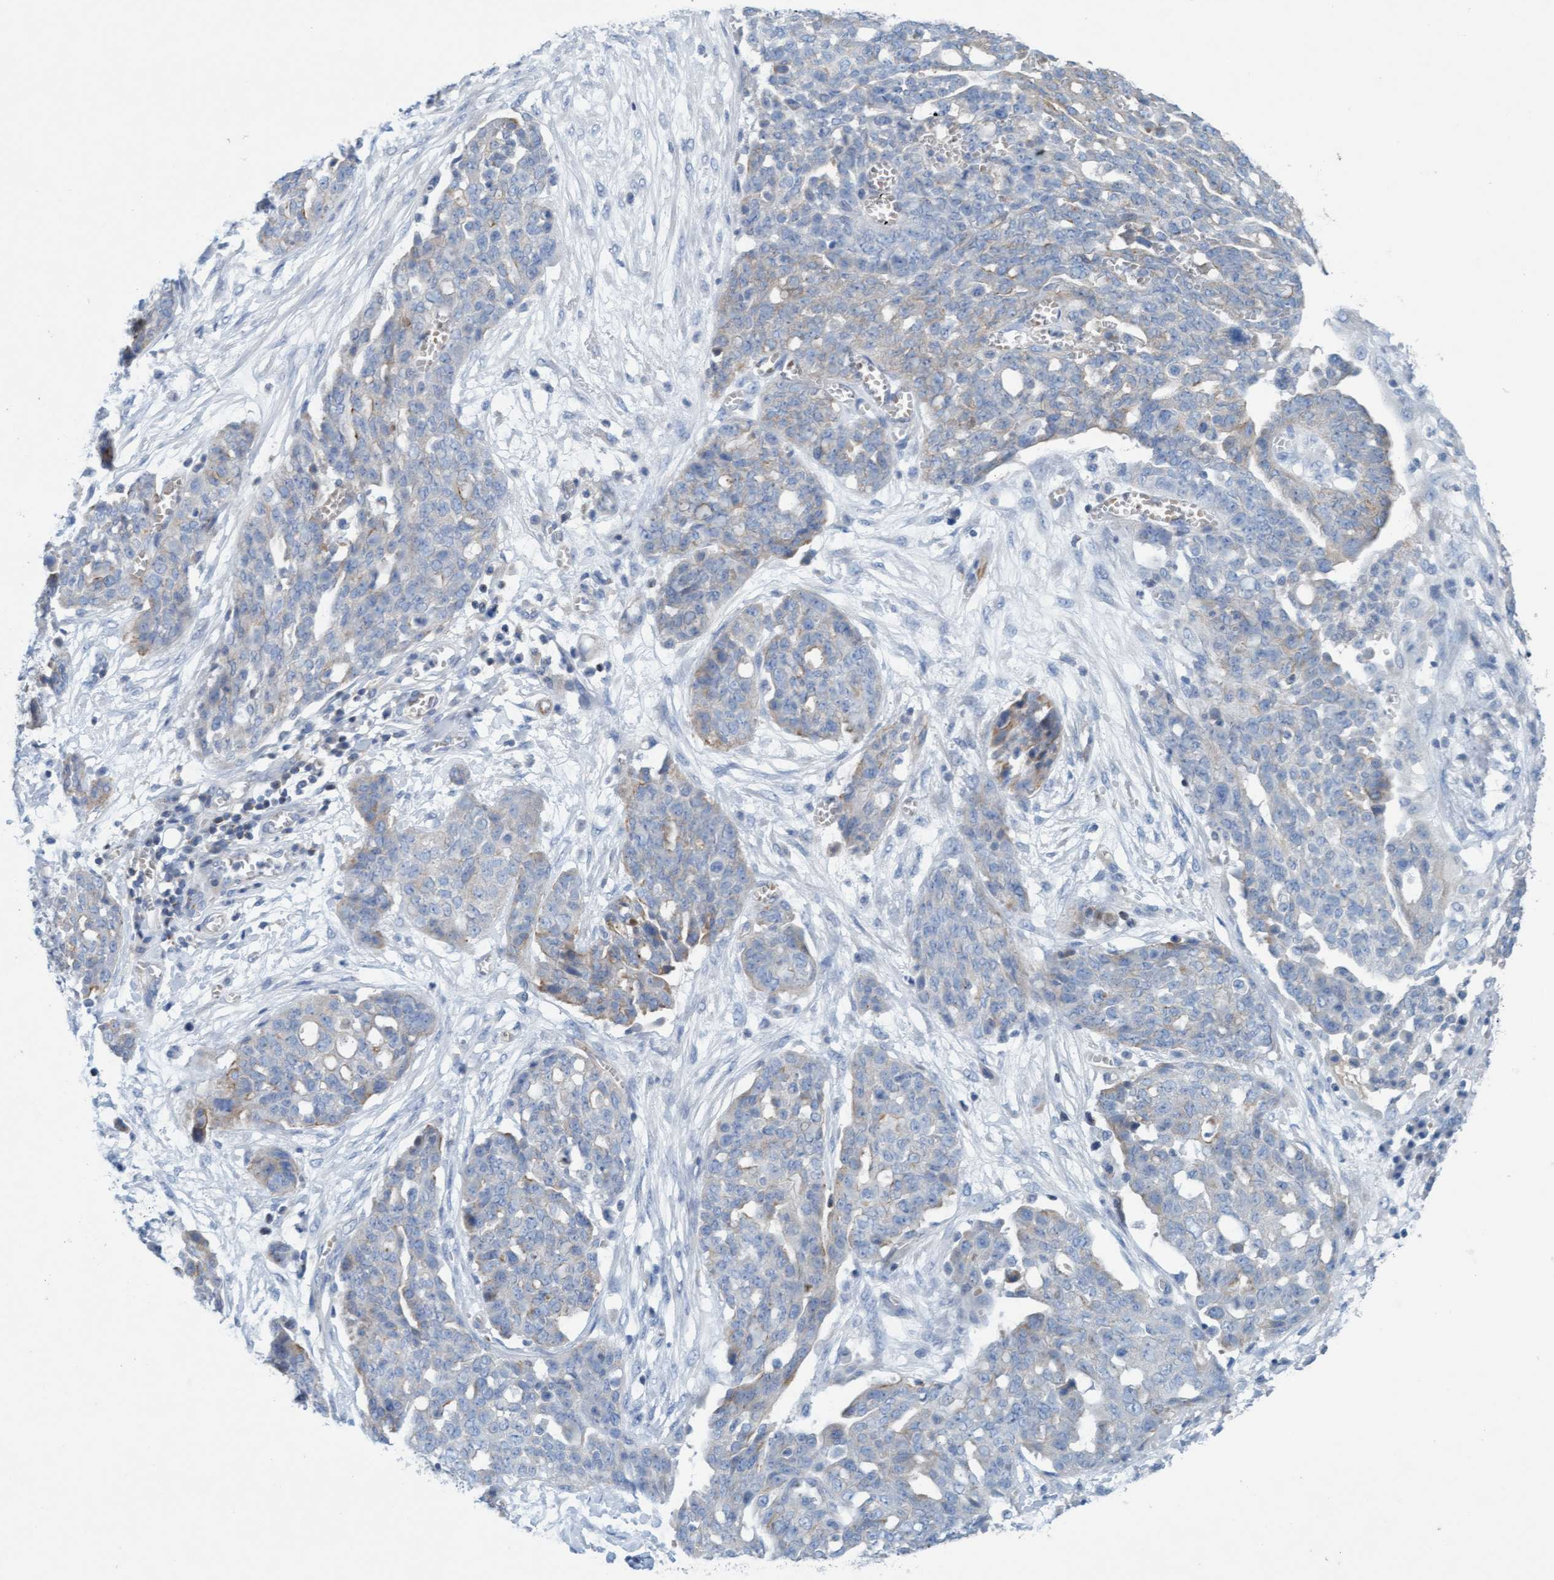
{"staining": {"intensity": "weak", "quantity": "<25%", "location": "cytoplasmic/membranous"}, "tissue": "ovarian cancer", "cell_type": "Tumor cells", "image_type": "cancer", "snomed": [{"axis": "morphology", "description": "Cystadenocarcinoma, serous, NOS"}, {"axis": "topography", "description": "Soft tissue"}, {"axis": "topography", "description": "Ovary"}], "caption": "Immunohistochemistry micrograph of human serous cystadenocarcinoma (ovarian) stained for a protein (brown), which demonstrates no positivity in tumor cells.", "gene": "SIGIRR", "patient": {"sex": "female", "age": 57}}